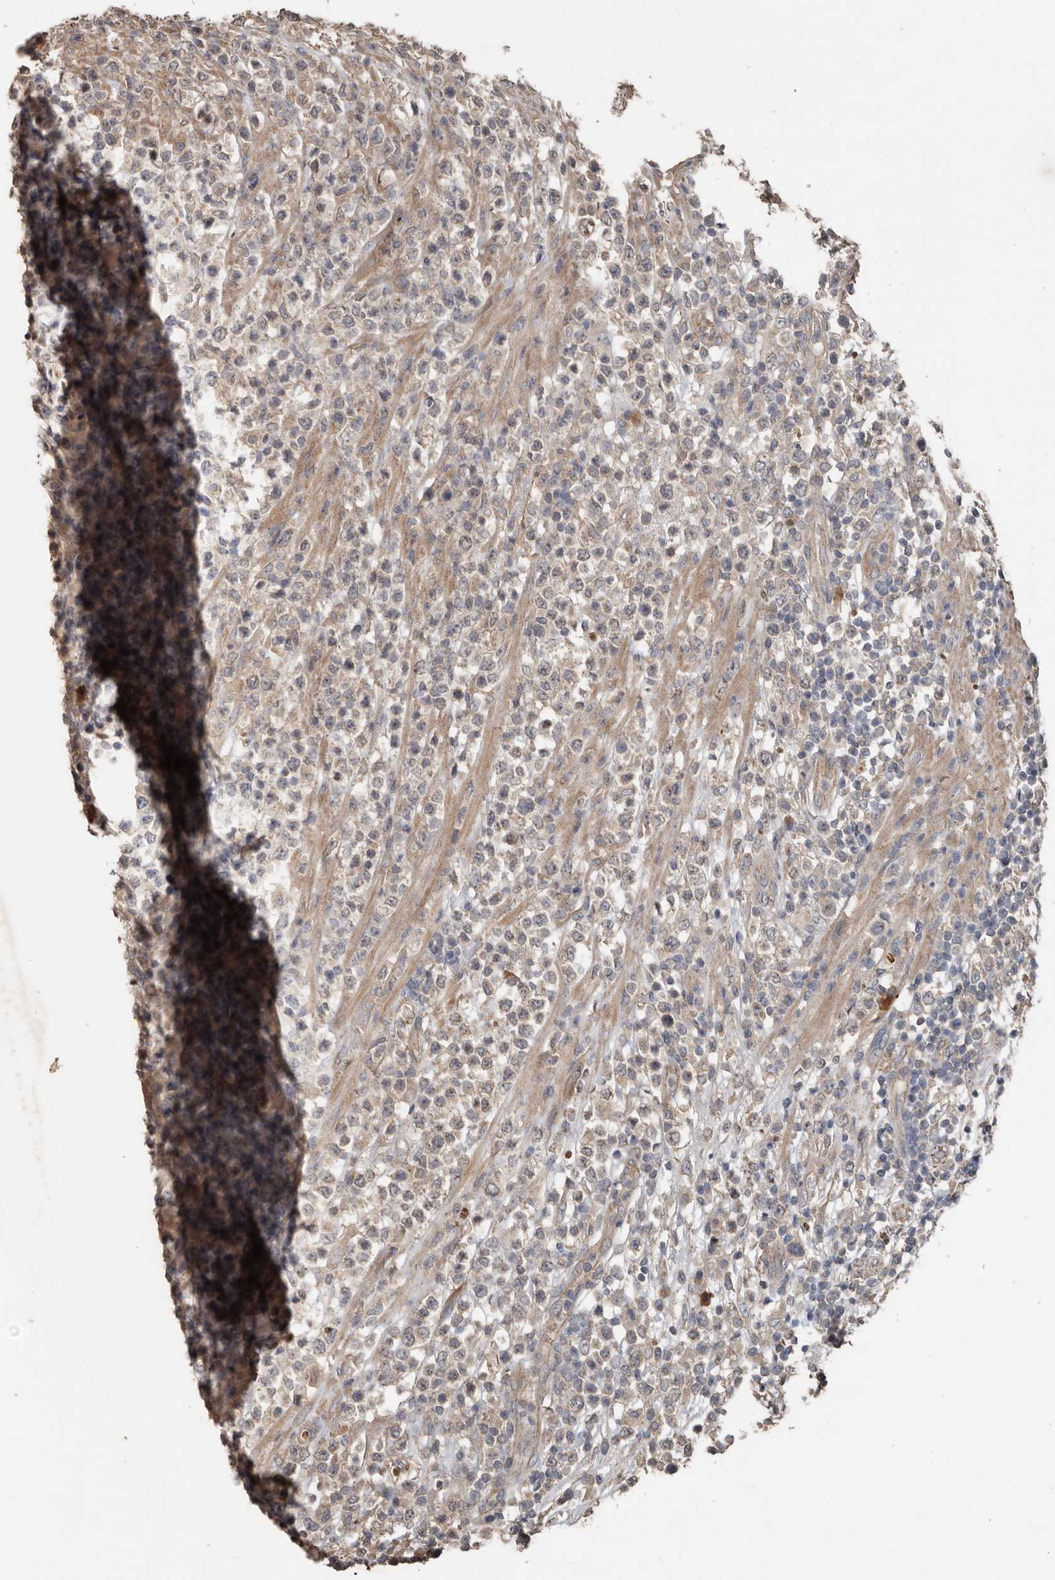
{"staining": {"intensity": "weak", "quantity": "<25%", "location": "cytoplasmic/membranous"}, "tissue": "lymphoma", "cell_type": "Tumor cells", "image_type": "cancer", "snomed": [{"axis": "morphology", "description": "Malignant lymphoma, non-Hodgkin's type, High grade"}, {"axis": "topography", "description": "Colon"}], "caption": "A histopathology image of lymphoma stained for a protein exhibits no brown staining in tumor cells.", "gene": "HYAL4", "patient": {"sex": "female", "age": 53}}